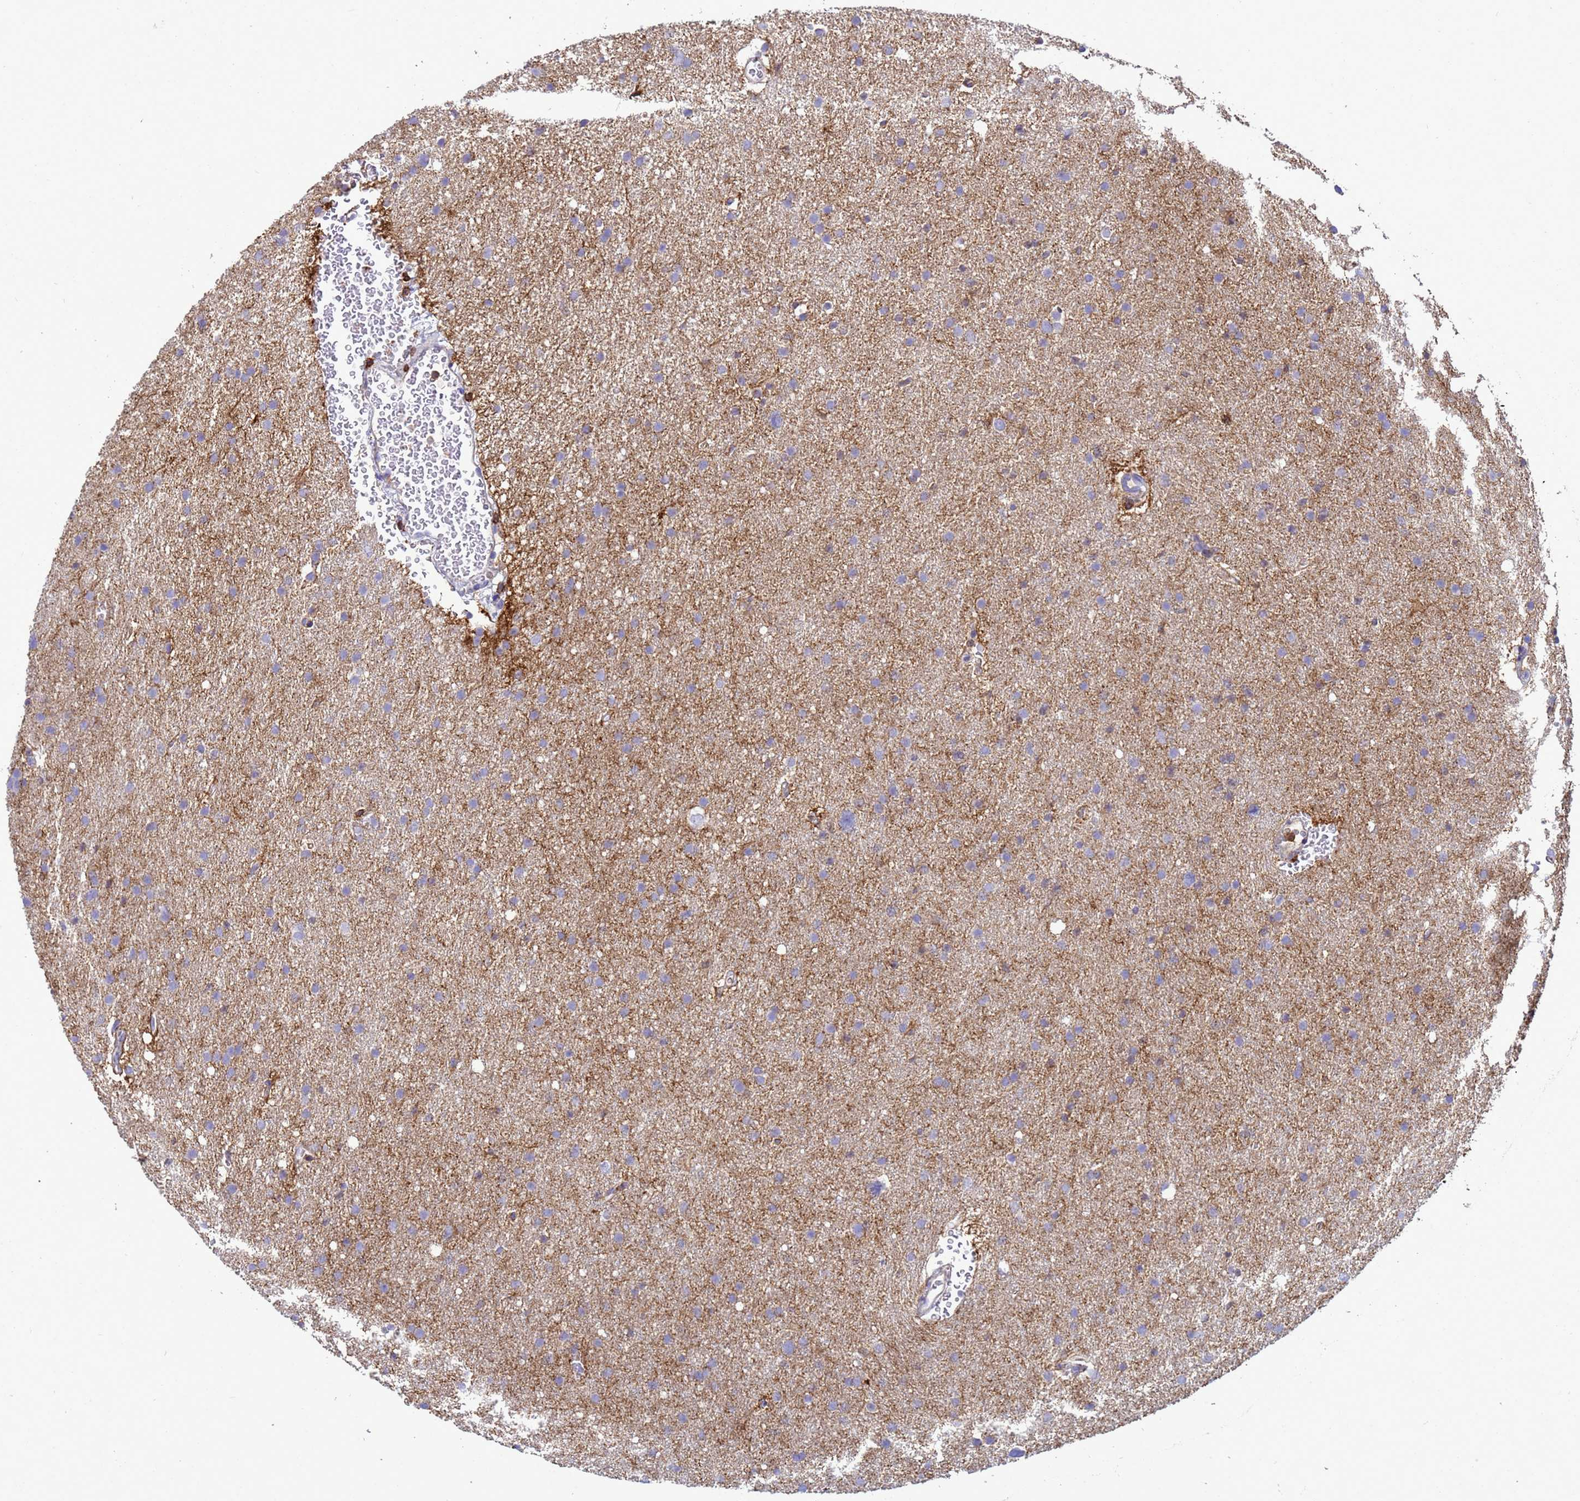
{"staining": {"intensity": "negative", "quantity": "none", "location": "none"}, "tissue": "glioma", "cell_type": "Tumor cells", "image_type": "cancer", "snomed": [{"axis": "morphology", "description": "Glioma, malignant, High grade"}, {"axis": "topography", "description": "Cerebral cortex"}], "caption": "Glioma was stained to show a protein in brown. There is no significant staining in tumor cells.", "gene": "EZR", "patient": {"sex": "female", "age": 36}}